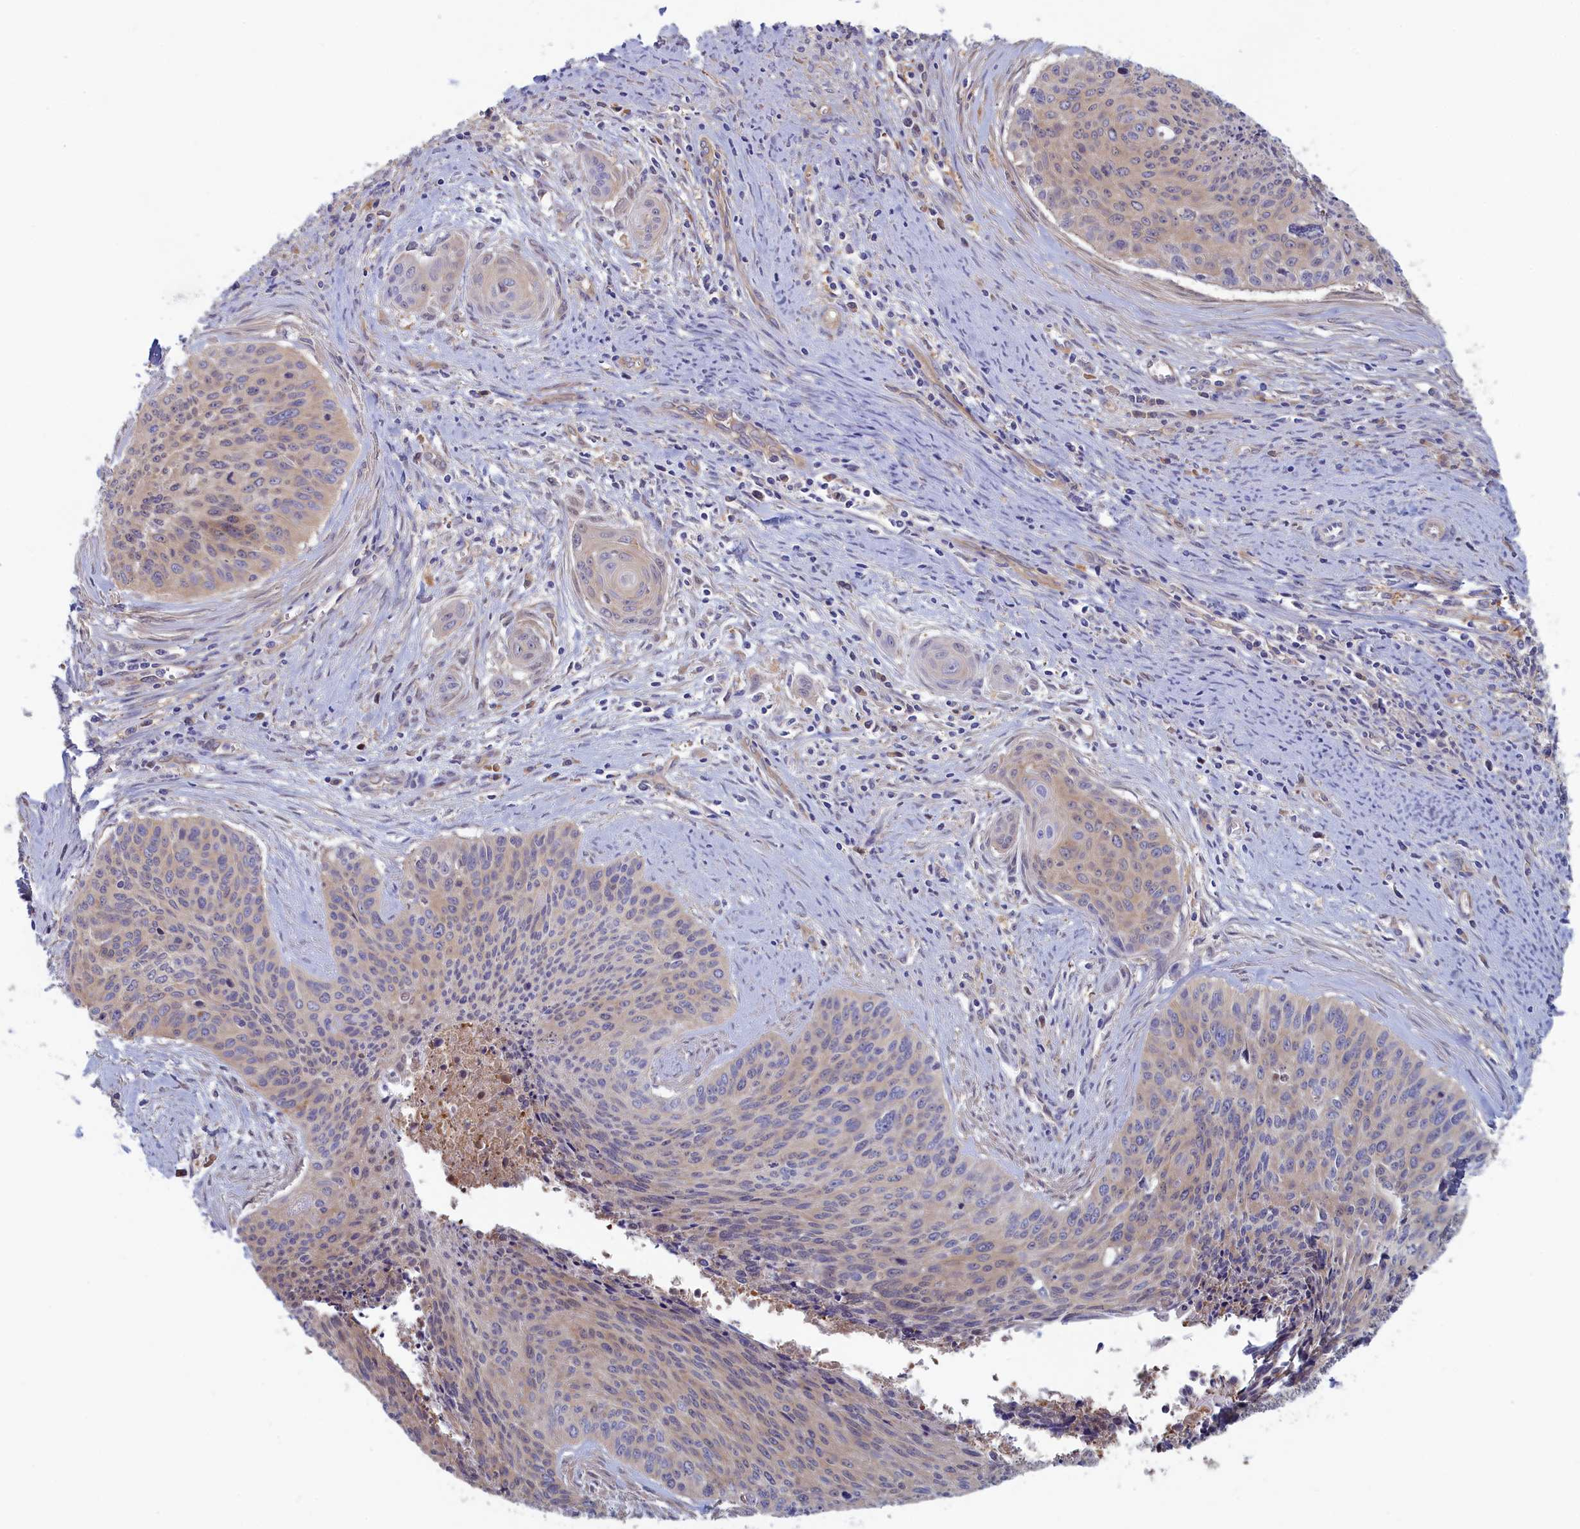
{"staining": {"intensity": "weak", "quantity": "<25%", "location": "cytoplasmic/membranous"}, "tissue": "cervical cancer", "cell_type": "Tumor cells", "image_type": "cancer", "snomed": [{"axis": "morphology", "description": "Squamous cell carcinoma, NOS"}, {"axis": "topography", "description": "Cervix"}], "caption": "IHC photomicrograph of neoplastic tissue: human cervical cancer (squamous cell carcinoma) stained with DAB (3,3'-diaminobenzidine) reveals no significant protein expression in tumor cells.", "gene": "SYNDIG1L", "patient": {"sex": "female", "age": 55}}